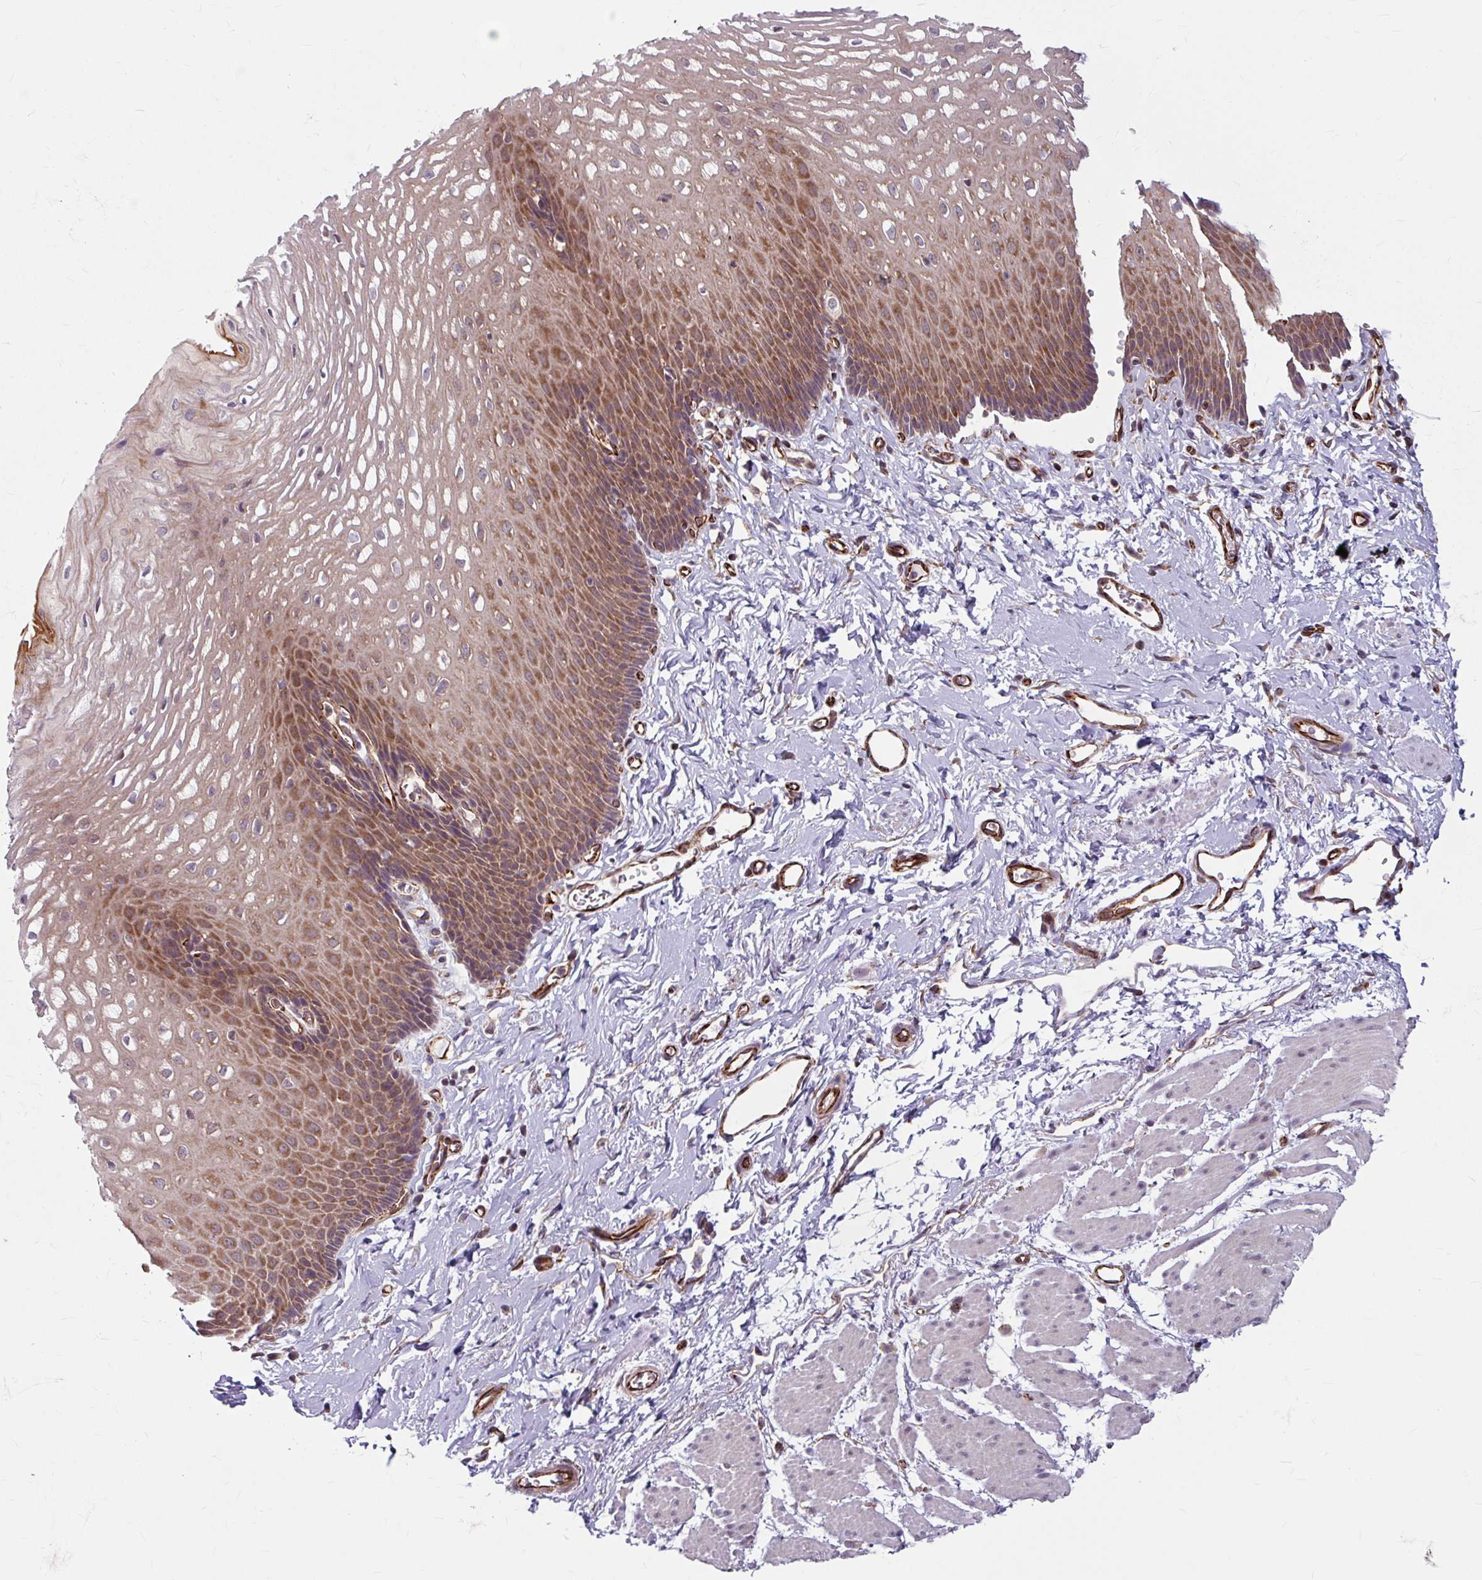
{"staining": {"intensity": "moderate", "quantity": ">75%", "location": "cytoplasmic/membranous"}, "tissue": "esophagus", "cell_type": "Squamous epithelial cells", "image_type": "normal", "snomed": [{"axis": "morphology", "description": "Normal tissue, NOS"}, {"axis": "topography", "description": "Esophagus"}], "caption": "Immunohistochemistry (IHC) photomicrograph of normal esophagus stained for a protein (brown), which exhibits medium levels of moderate cytoplasmic/membranous staining in about >75% of squamous epithelial cells.", "gene": "DAAM2", "patient": {"sex": "male", "age": 70}}